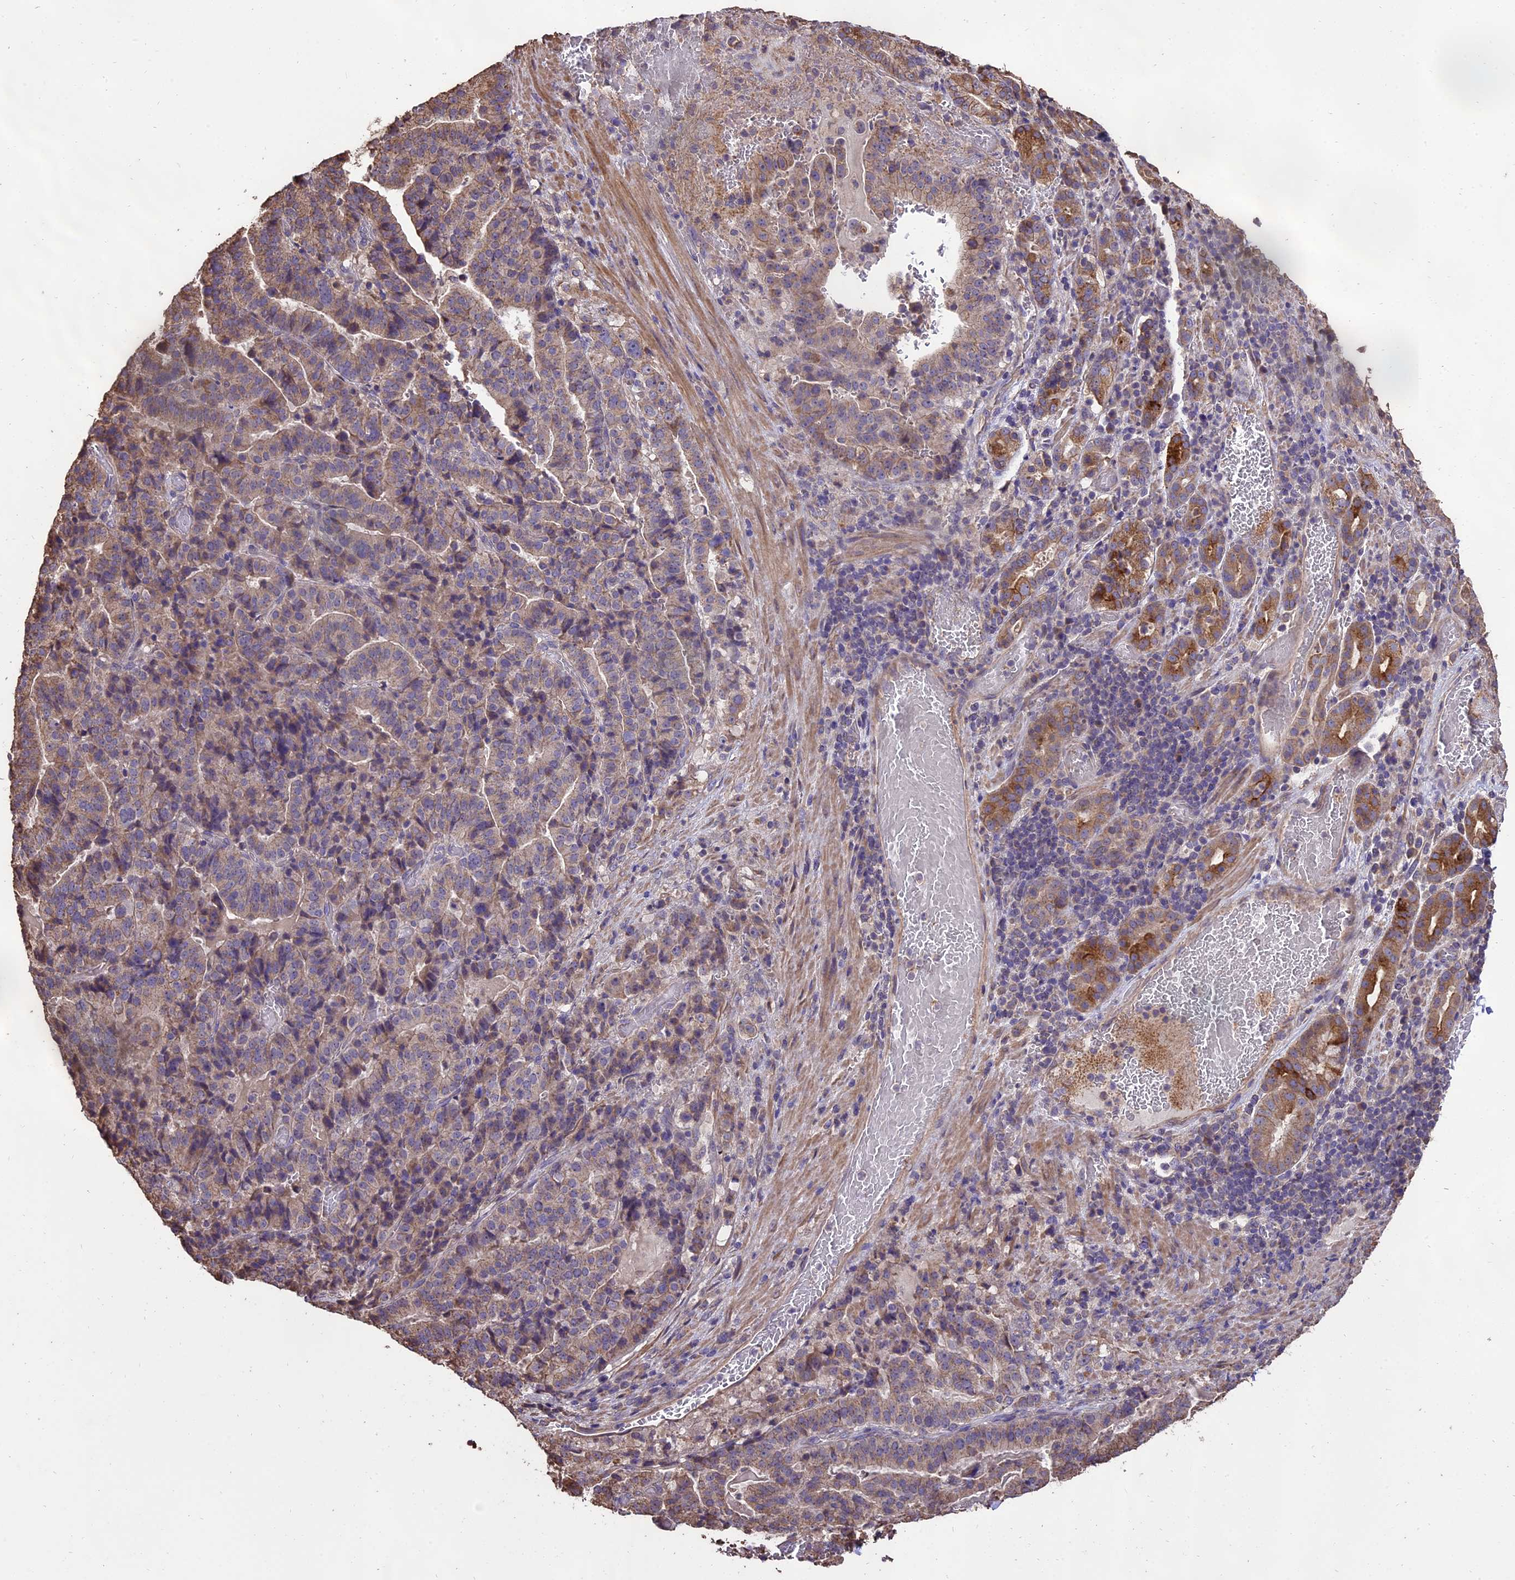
{"staining": {"intensity": "weak", "quantity": "<25%", "location": "cytoplasmic/membranous"}, "tissue": "stomach cancer", "cell_type": "Tumor cells", "image_type": "cancer", "snomed": [{"axis": "morphology", "description": "Adenocarcinoma, NOS"}, {"axis": "topography", "description": "Stomach"}], "caption": "Tumor cells show no significant protein positivity in stomach adenocarcinoma.", "gene": "PGPEP1L", "patient": {"sex": "male", "age": 48}}